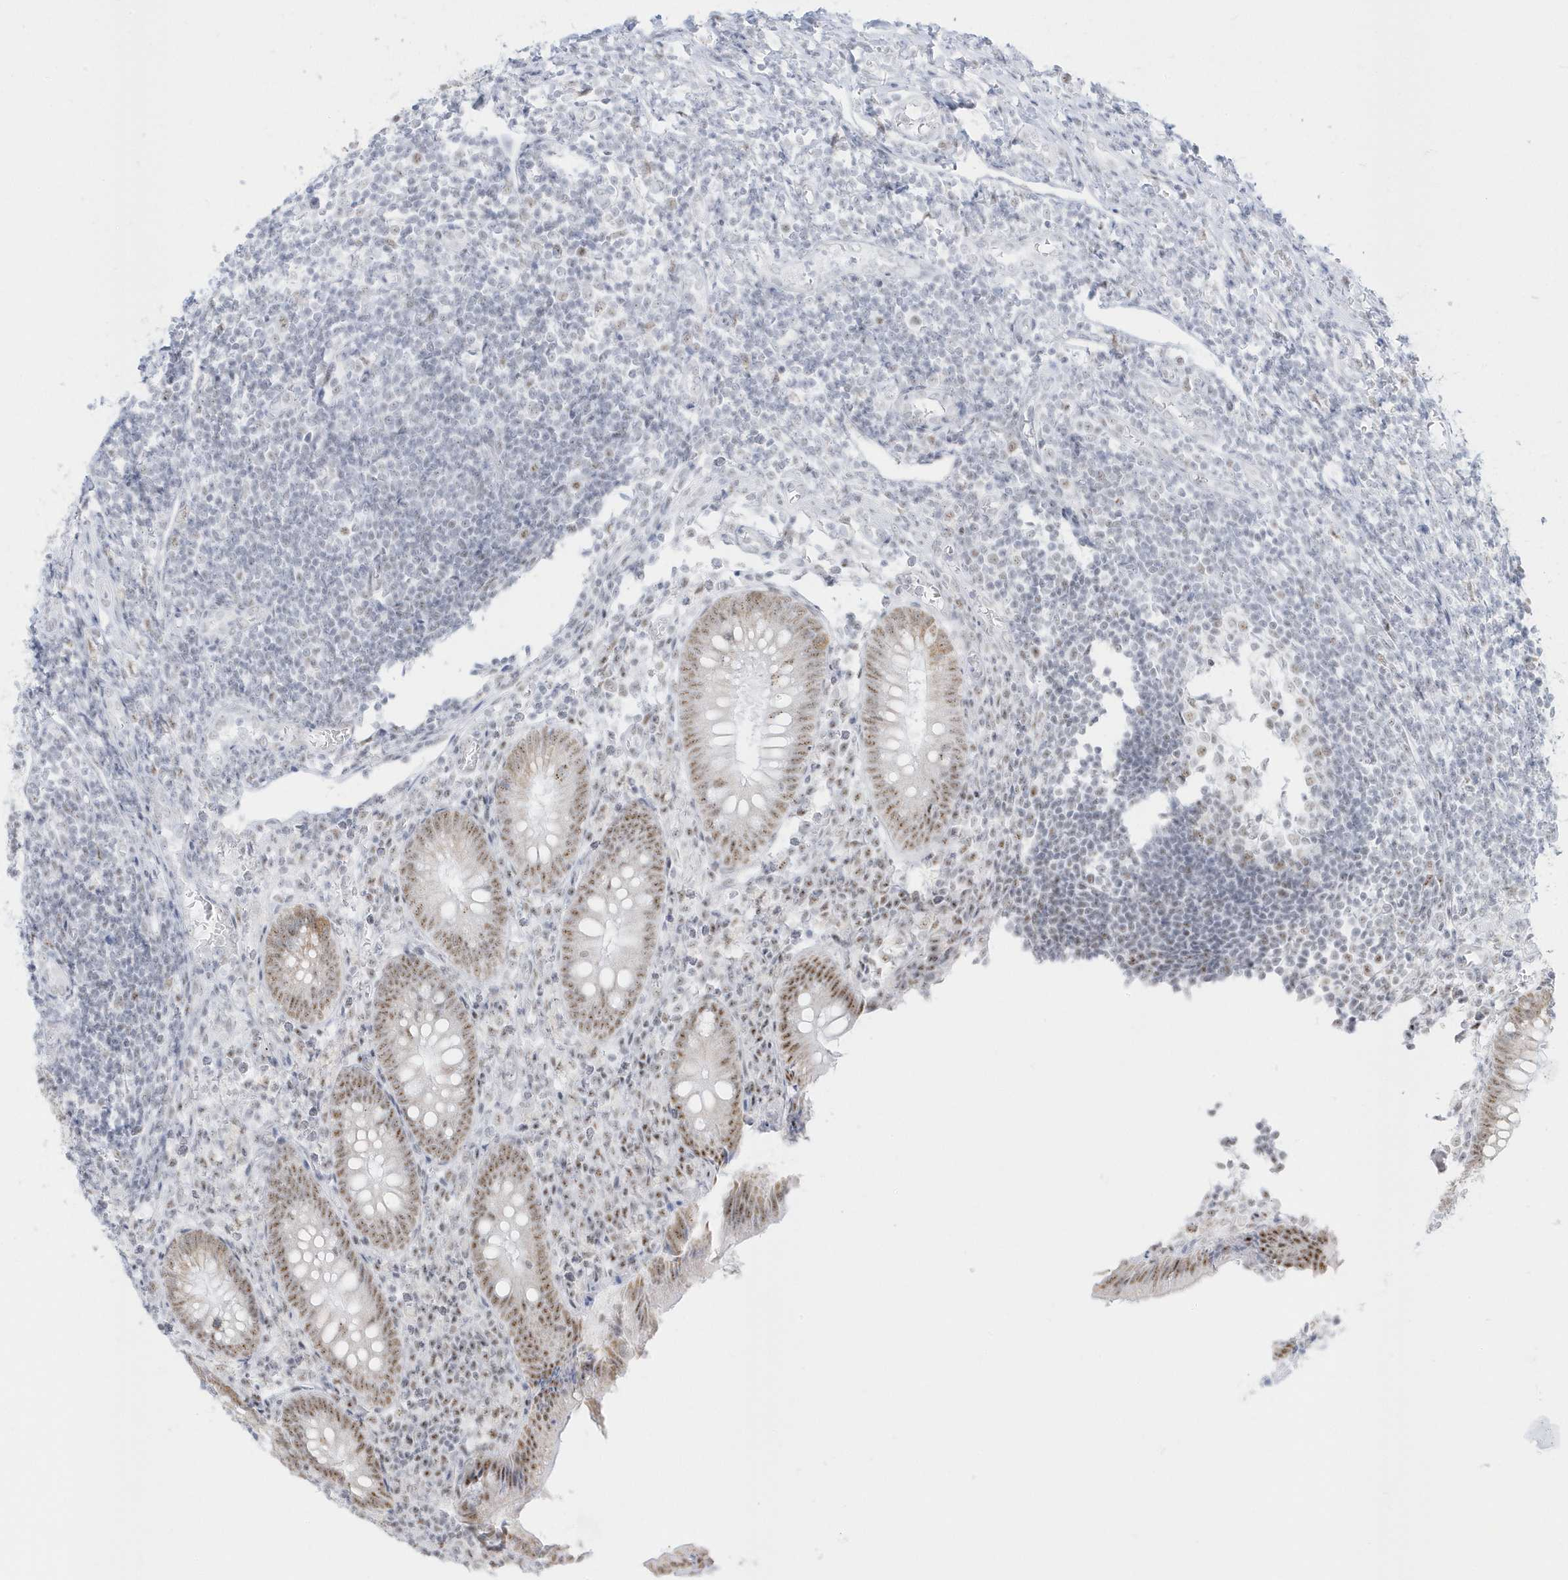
{"staining": {"intensity": "moderate", "quantity": "25%-75%", "location": "cytoplasmic/membranous,nuclear"}, "tissue": "appendix", "cell_type": "Glandular cells", "image_type": "normal", "snomed": [{"axis": "morphology", "description": "Normal tissue, NOS"}, {"axis": "topography", "description": "Appendix"}], "caption": "Immunohistochemical staining of unremarkable human appendix reveals 25%-75% levels of moderate cytoplasmic/membranous,nuclear protein staining in about 25%-75% of glandular cells.", "gene": "PLEKHN1", "patient": {"sex": "female", "age": 17}}